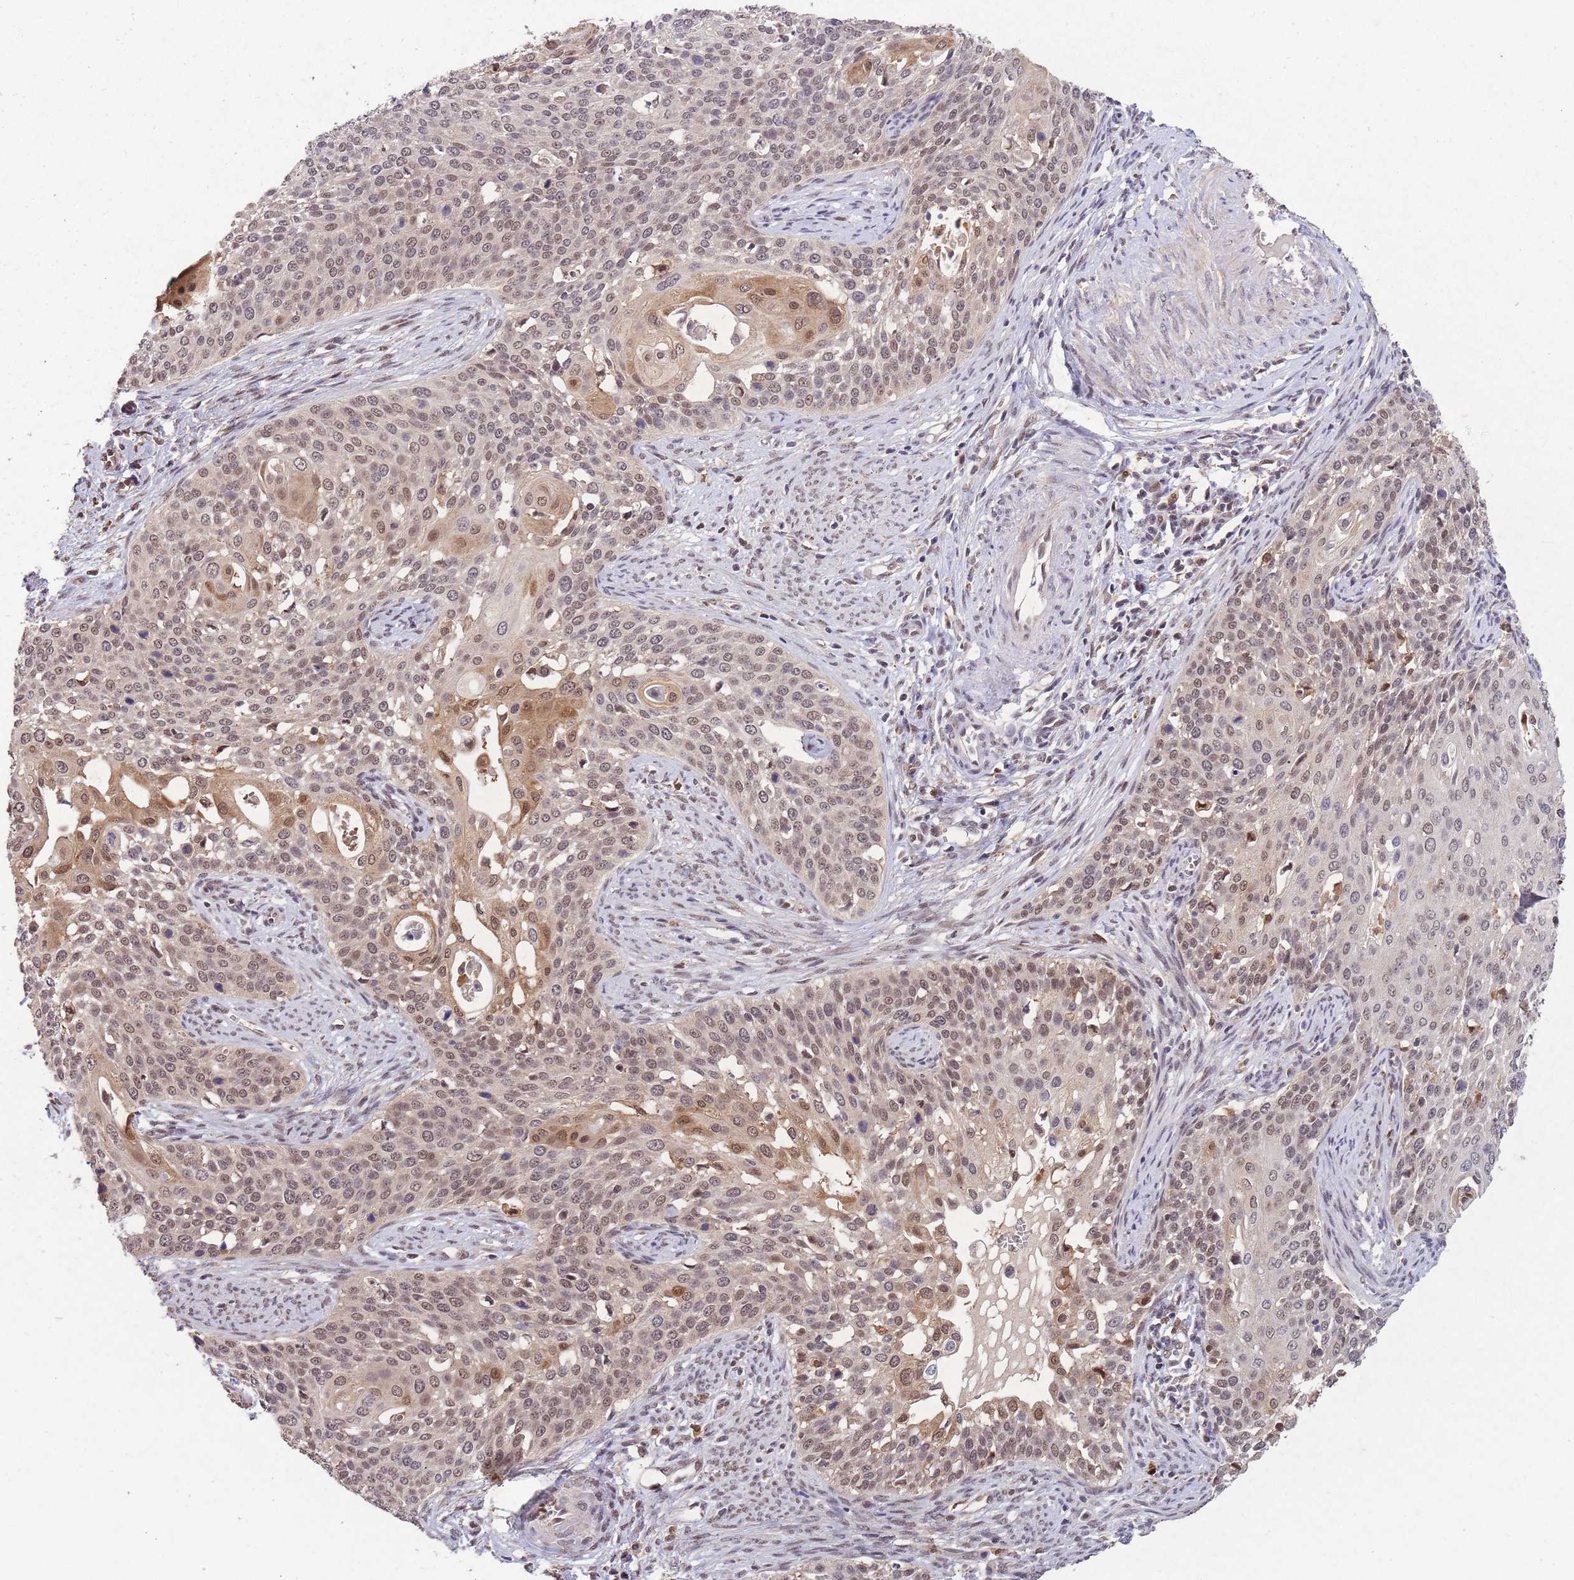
{"staining": {"intensity": "weak", "quantity": ">75%", "location": "cytoplasmic/membranous,nuclear"}, "tissue": "cervical cancer", "cell_type": "Tumor cells", "image_type": "cancer", "snomed": [{"axis": "morphology", "description": "Squamous cell carcinoma, NOS"}, {"axis": "topography", "description": "Cervix"}], "caption": "Immunohistochemical staining of human cervical cancer displays low levels of weak cytoplasmic/membranous and nuclear protein positivity in approximately >75% of tumor cells.", "gene": "ZNF639", "patient": {"sex": "female", "age": 44}}